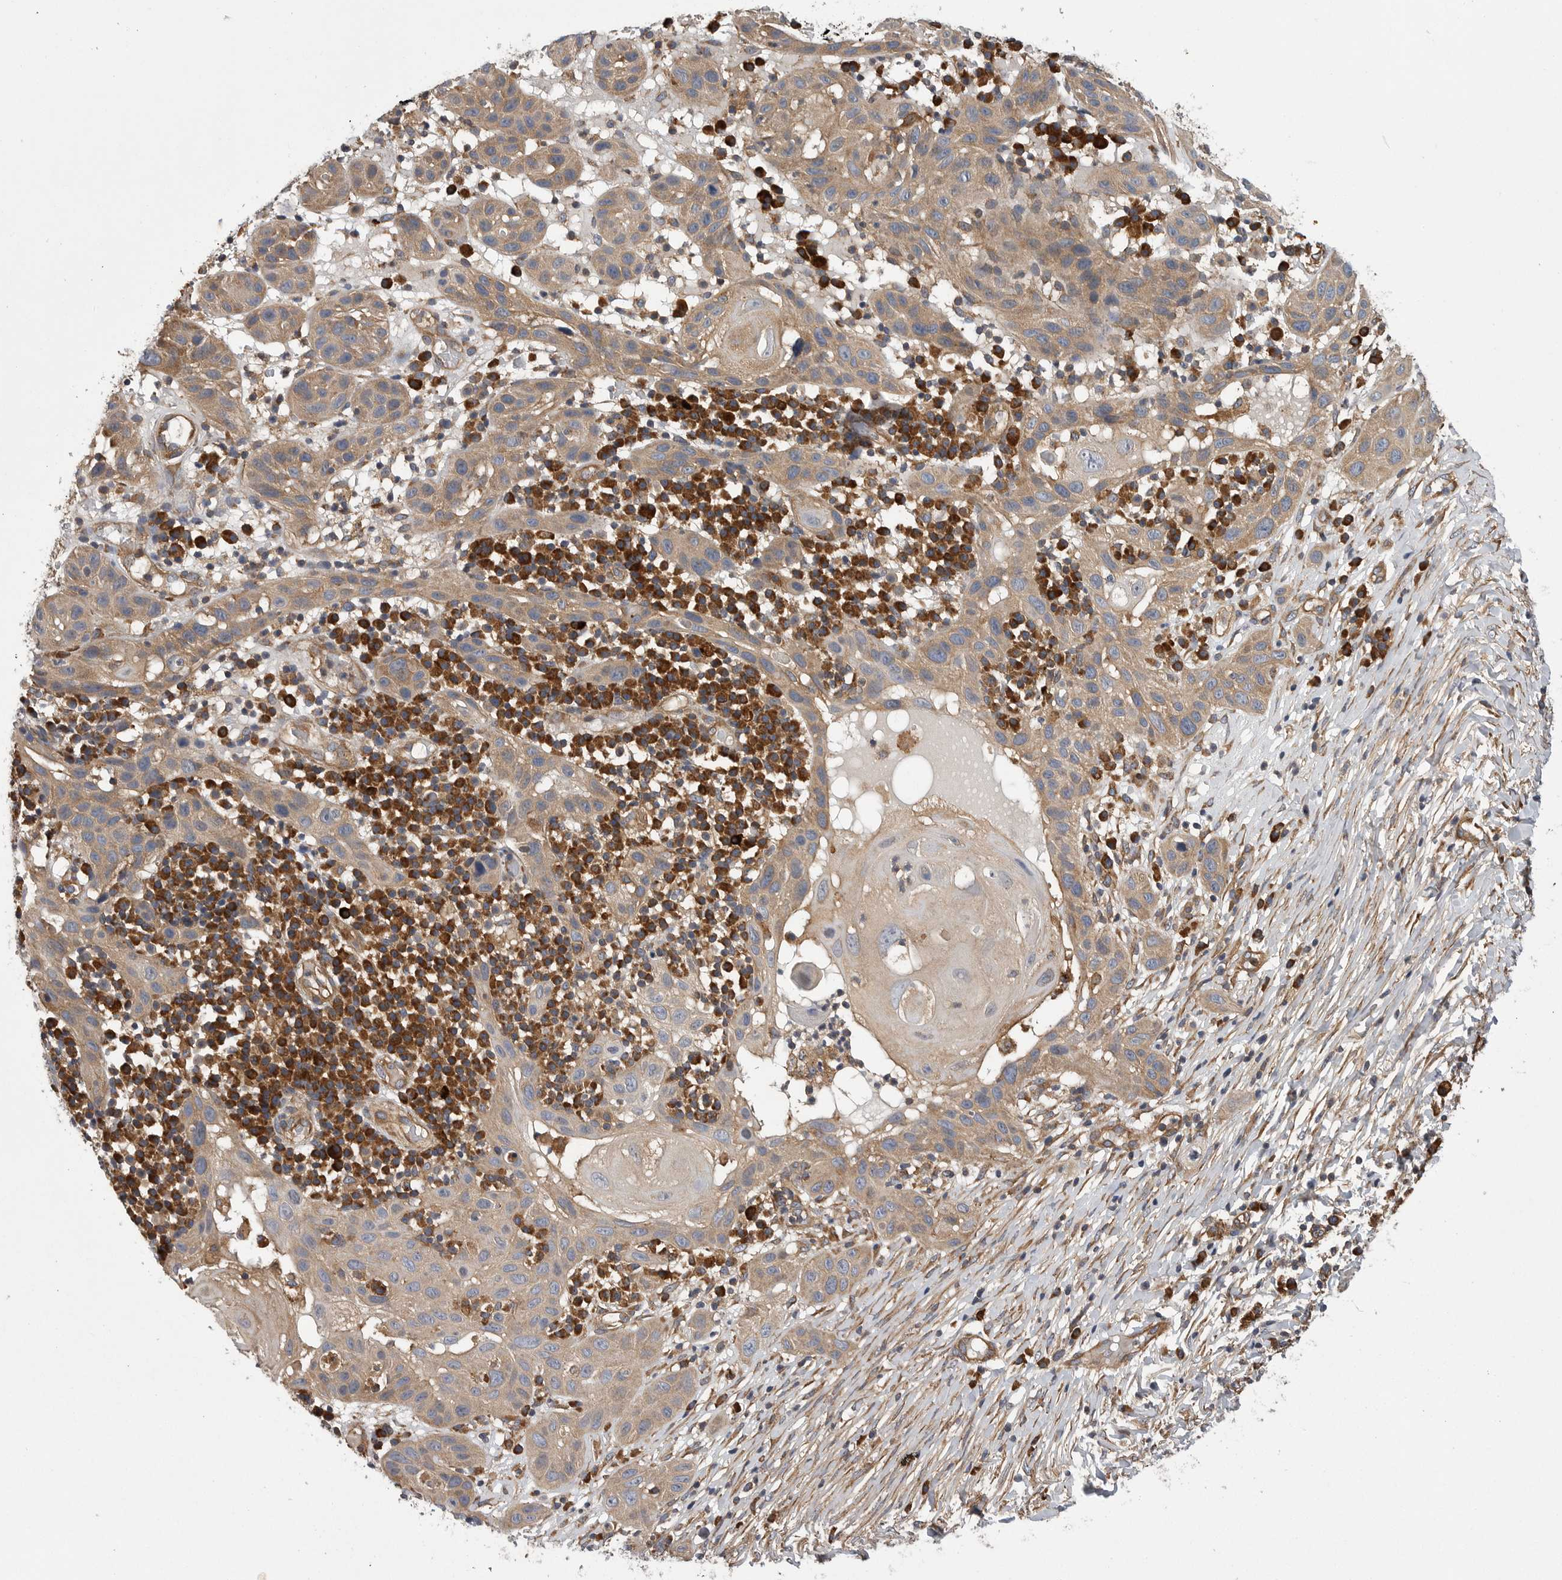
{"staining": {"intensity": "weak", "quantity": ">75%", "location": "cytoplasmic/membranous"}, "tissue": "skin cancer", "cell_type": "Tumor cells", "image_type": "cancer", "snomed": [{"axis": "morphology", "description": "Normal tissue, NOS"}, {"axis": "morphology", "description": "Squamous cell carcinoma, NOS"}, {"axis": "topography", "description": "Skin"}], "caption": "Skin cancer stained with immunohistochemistry displays weak cytoplasmic/membranous positivity in about >75% of tumor cells. Immunohistochemistry stains the protein in brown and the nuclei are stained blue.", "gene": "OXR1", "patient": {"sex": "female", "age": 96}}